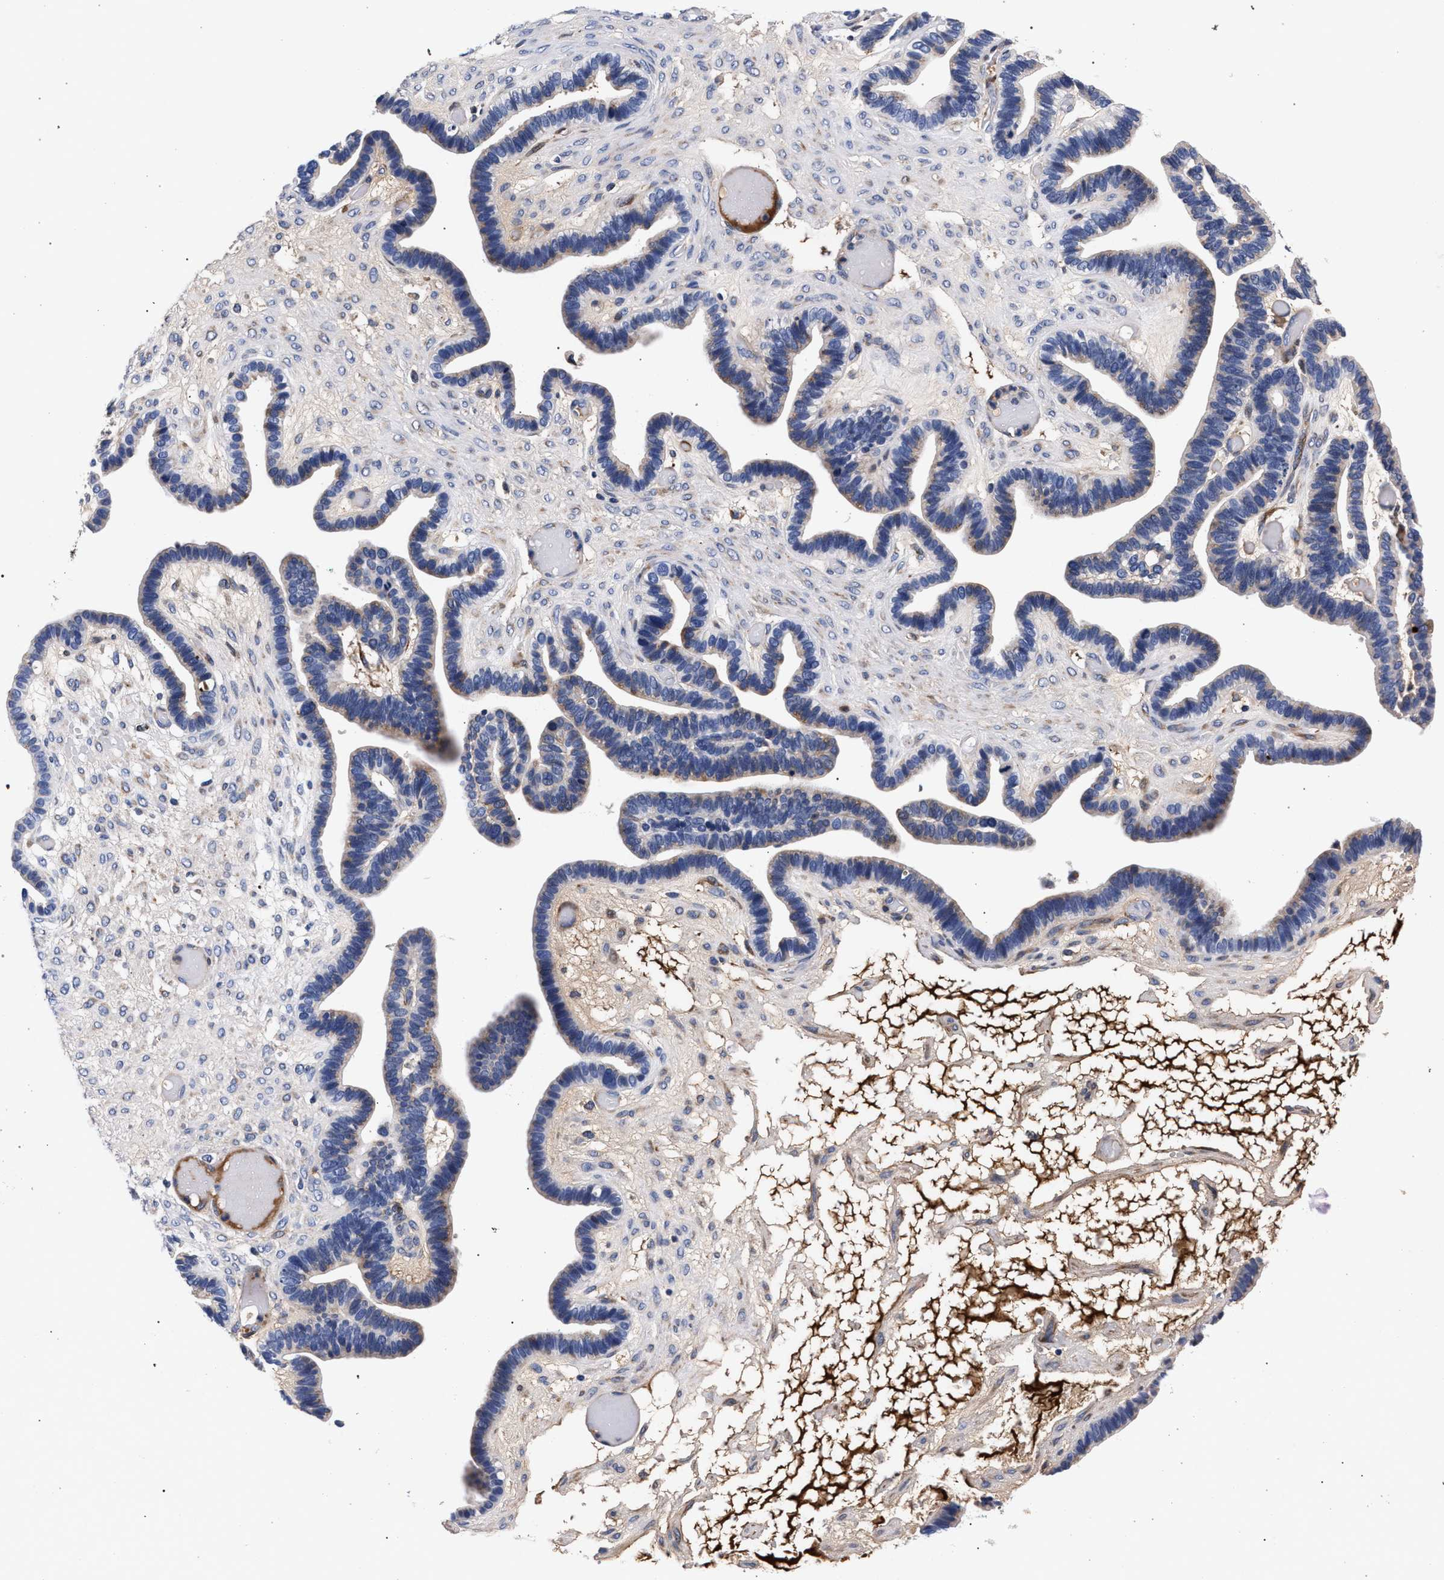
{"staining": {"intensity": "negative", "quantity": "none", "location": "none"}, "tissue": "ovarian cancer", "cell_type": "Tumor cells", "image_type": "cancer", "snomed": [{"axis": "morphology", "description": "Cystadenocarcinoma, serous, NOS"}, {"axis": "topography", "description": "Ovary"}], "caption": "The image shows no staining of tumor cells in serous cystadenocarcinoma (ovarian). (DAB (3,3'-diaminobenzidine) immunohistochemistry, high magnification).", "gene": "ACOX1", "patient": {"sex": "female", "age": 56}}